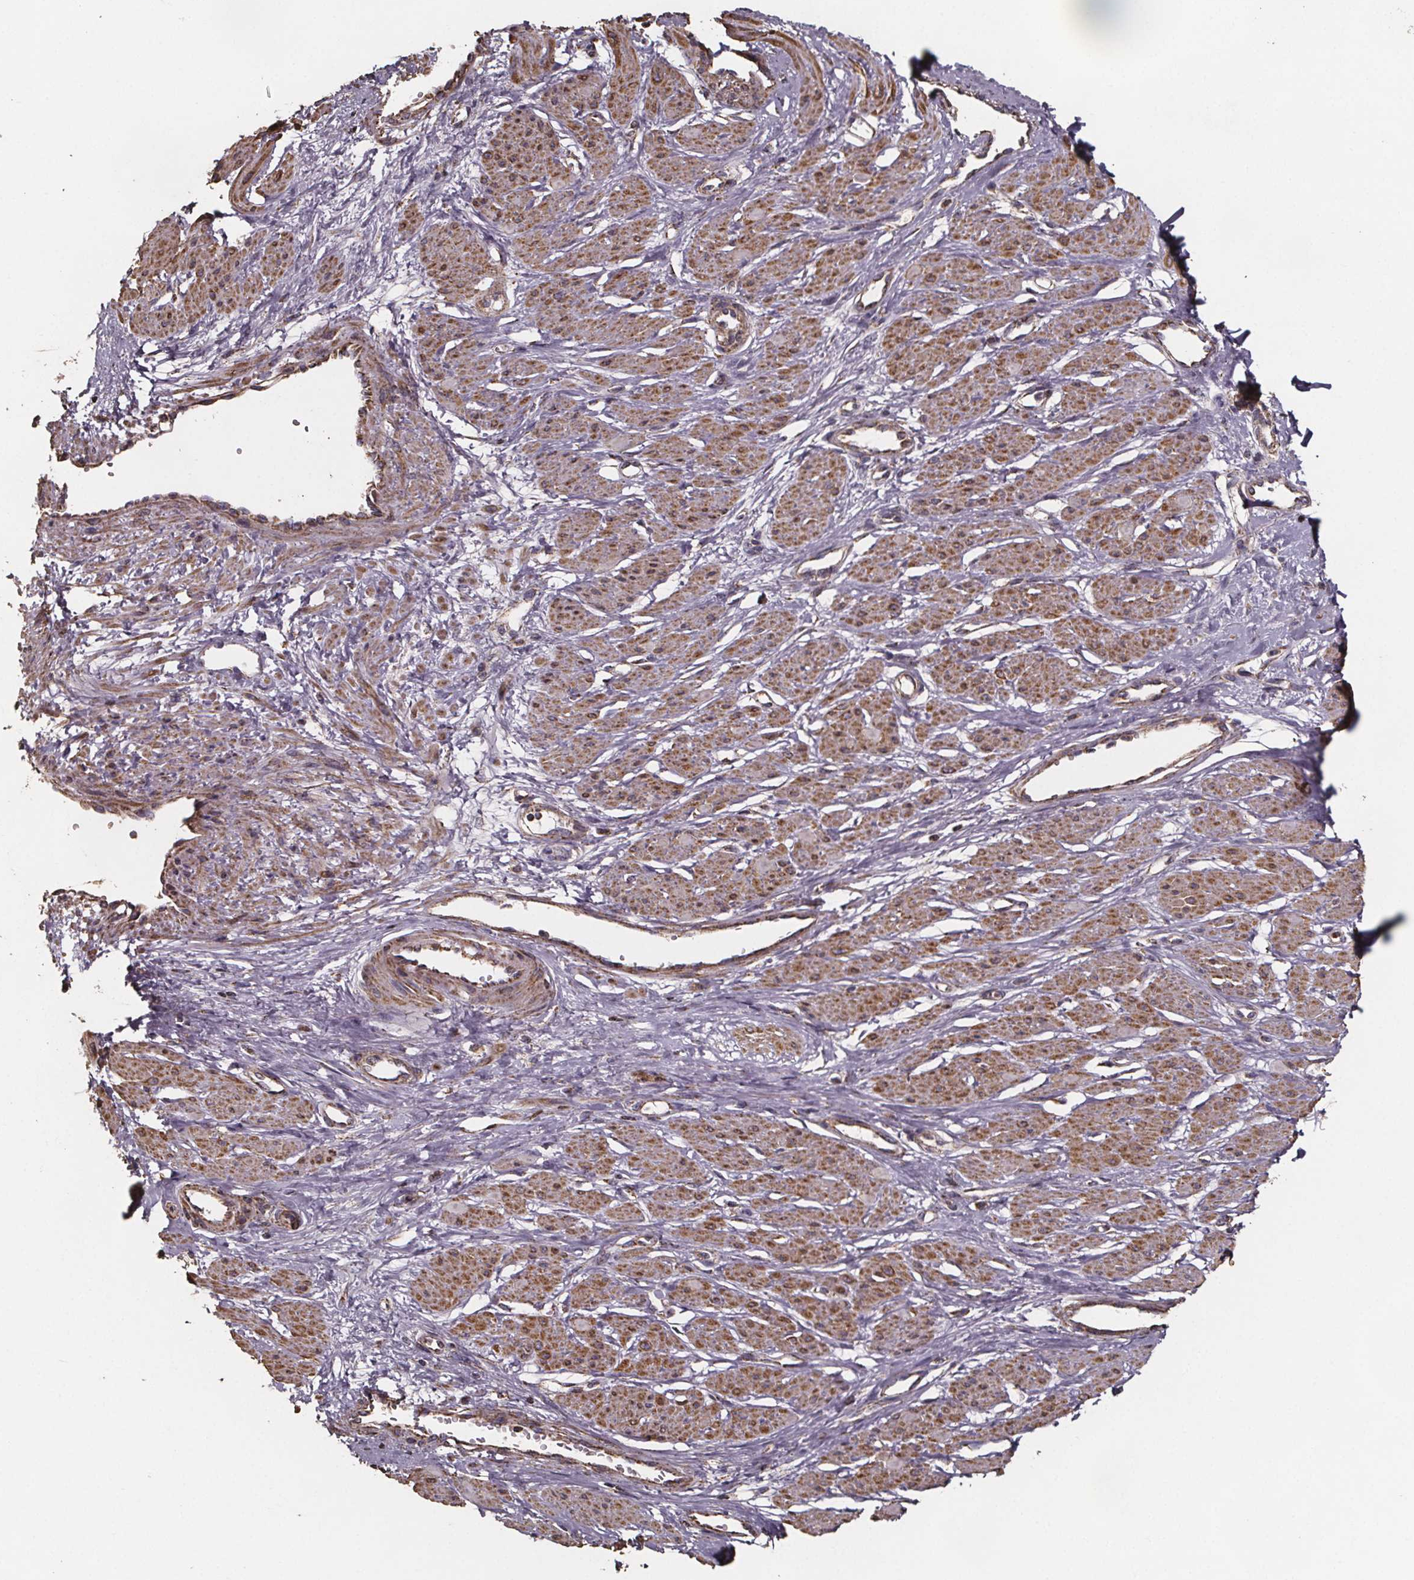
{"staining": {"intensity": "moderate", "quantity": ">75%", "location": "cytoplasmic/membranous"}, "tissue": "smooth muscle", "cell_type": "Smooth muscle cells", "image_type": "normal", "snomed": [{"axis": "morphology", "description": "Normal tissue, NOS"}, {"axis": "topography", "description": "Smooth muscle"}, {"axis": "topography", "description": "Uterus"}], "caption": "Immunohistochemical staining of benign smooth muscle shows moderate cytoplasmic/membranous protein staining in about >75% of smooth muscle cells.", "gene": "SLC35D2", "patient": {"sex": "female", "age": 39}}